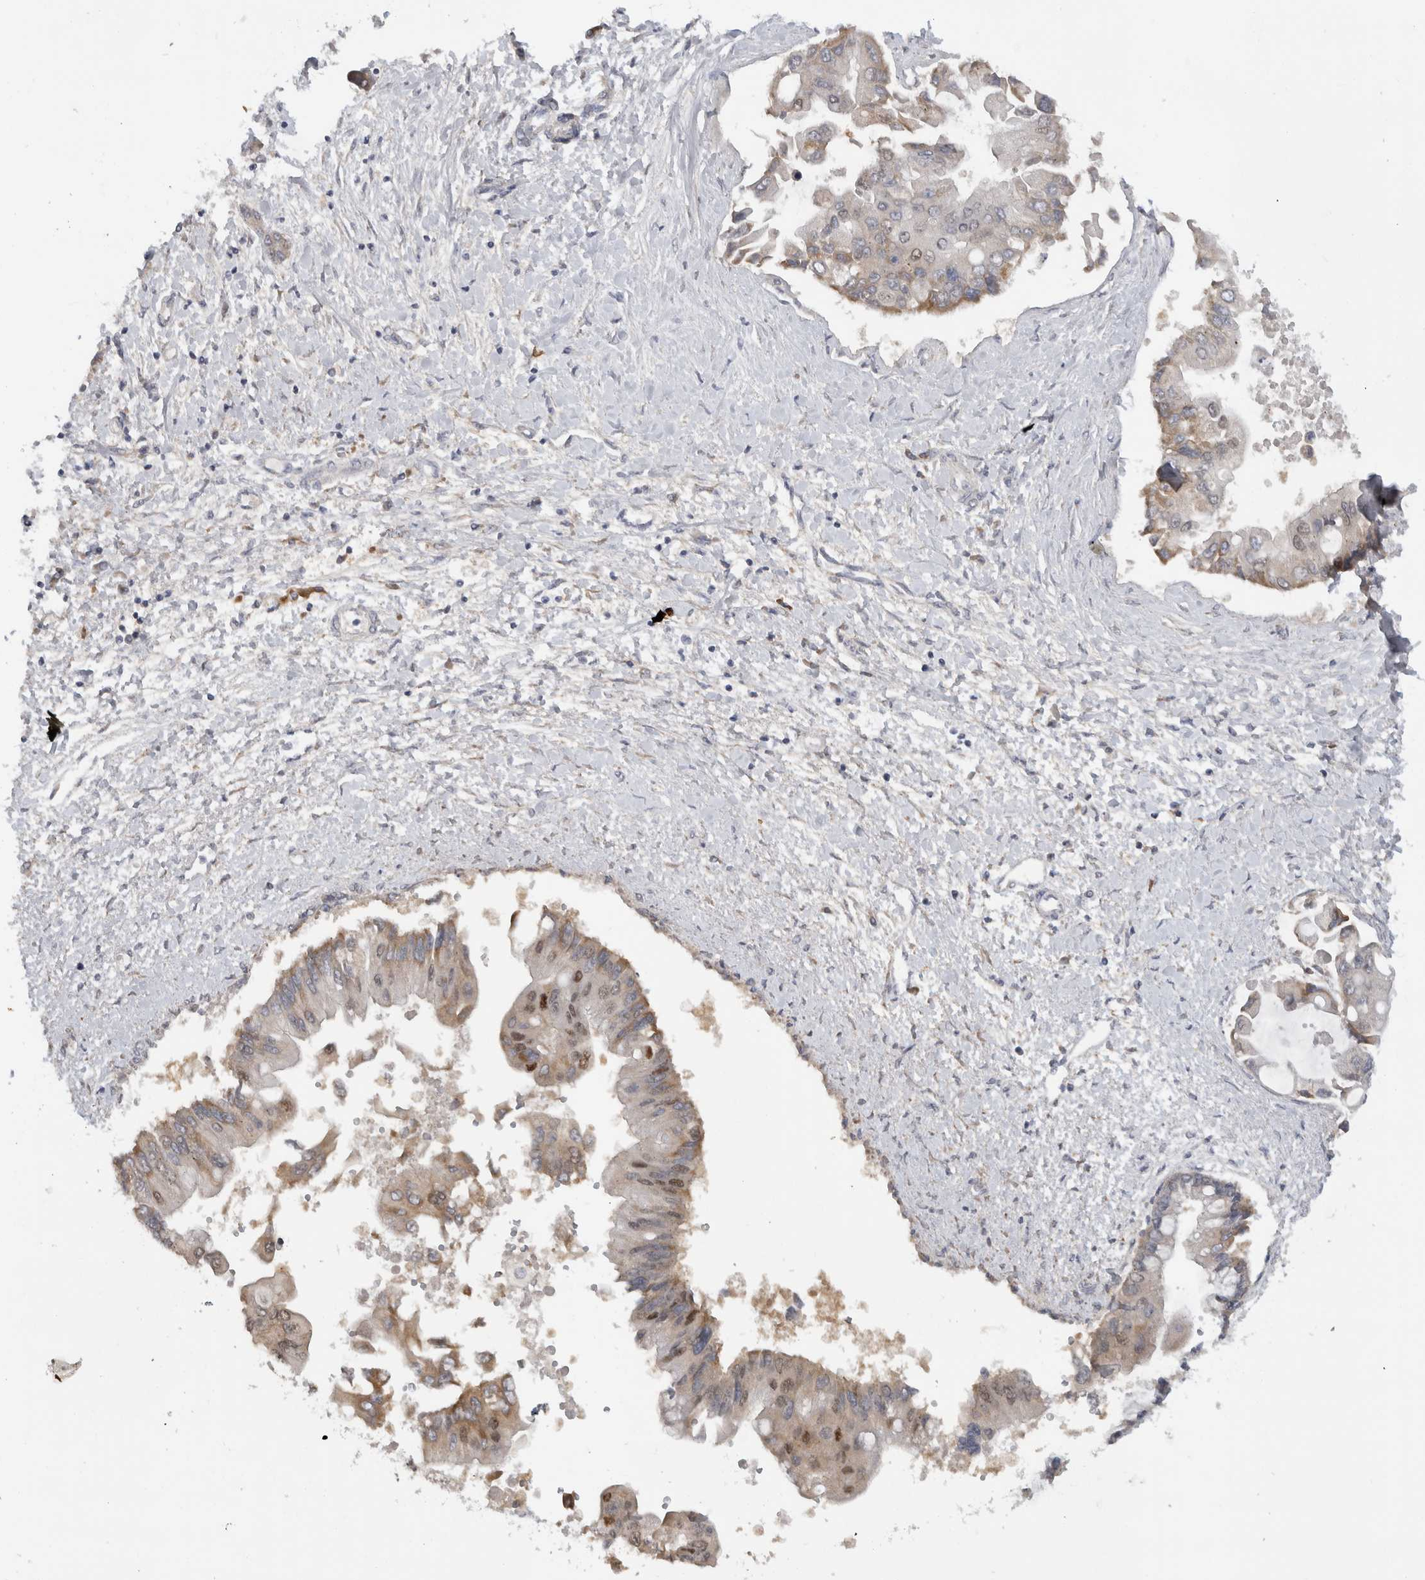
{"staining": {"intensity": "moderate", "quantity": "<25%", "location": "cytoplasmic/membranous,nuclear"}, "tissue": "liver cancer", "cell_type": "Tumor cells", "image_type": "cancer", "snomed": [{"axis": "morphology", "description": "Cholangiocarcinoma"}, {"axis": "topography", "description": "Liver"}], "caption": "Immunohistochemistry (DAB (3,3'-diaminobenzidine)) staining of liver cholangiocarcinoma exhibits moderate cytoplasmic/membranous and nuclear protein staining in approximately <25% of tumor cells.", "gene": "DYRK2", "patient": {"sex": "male", "age": 50}}